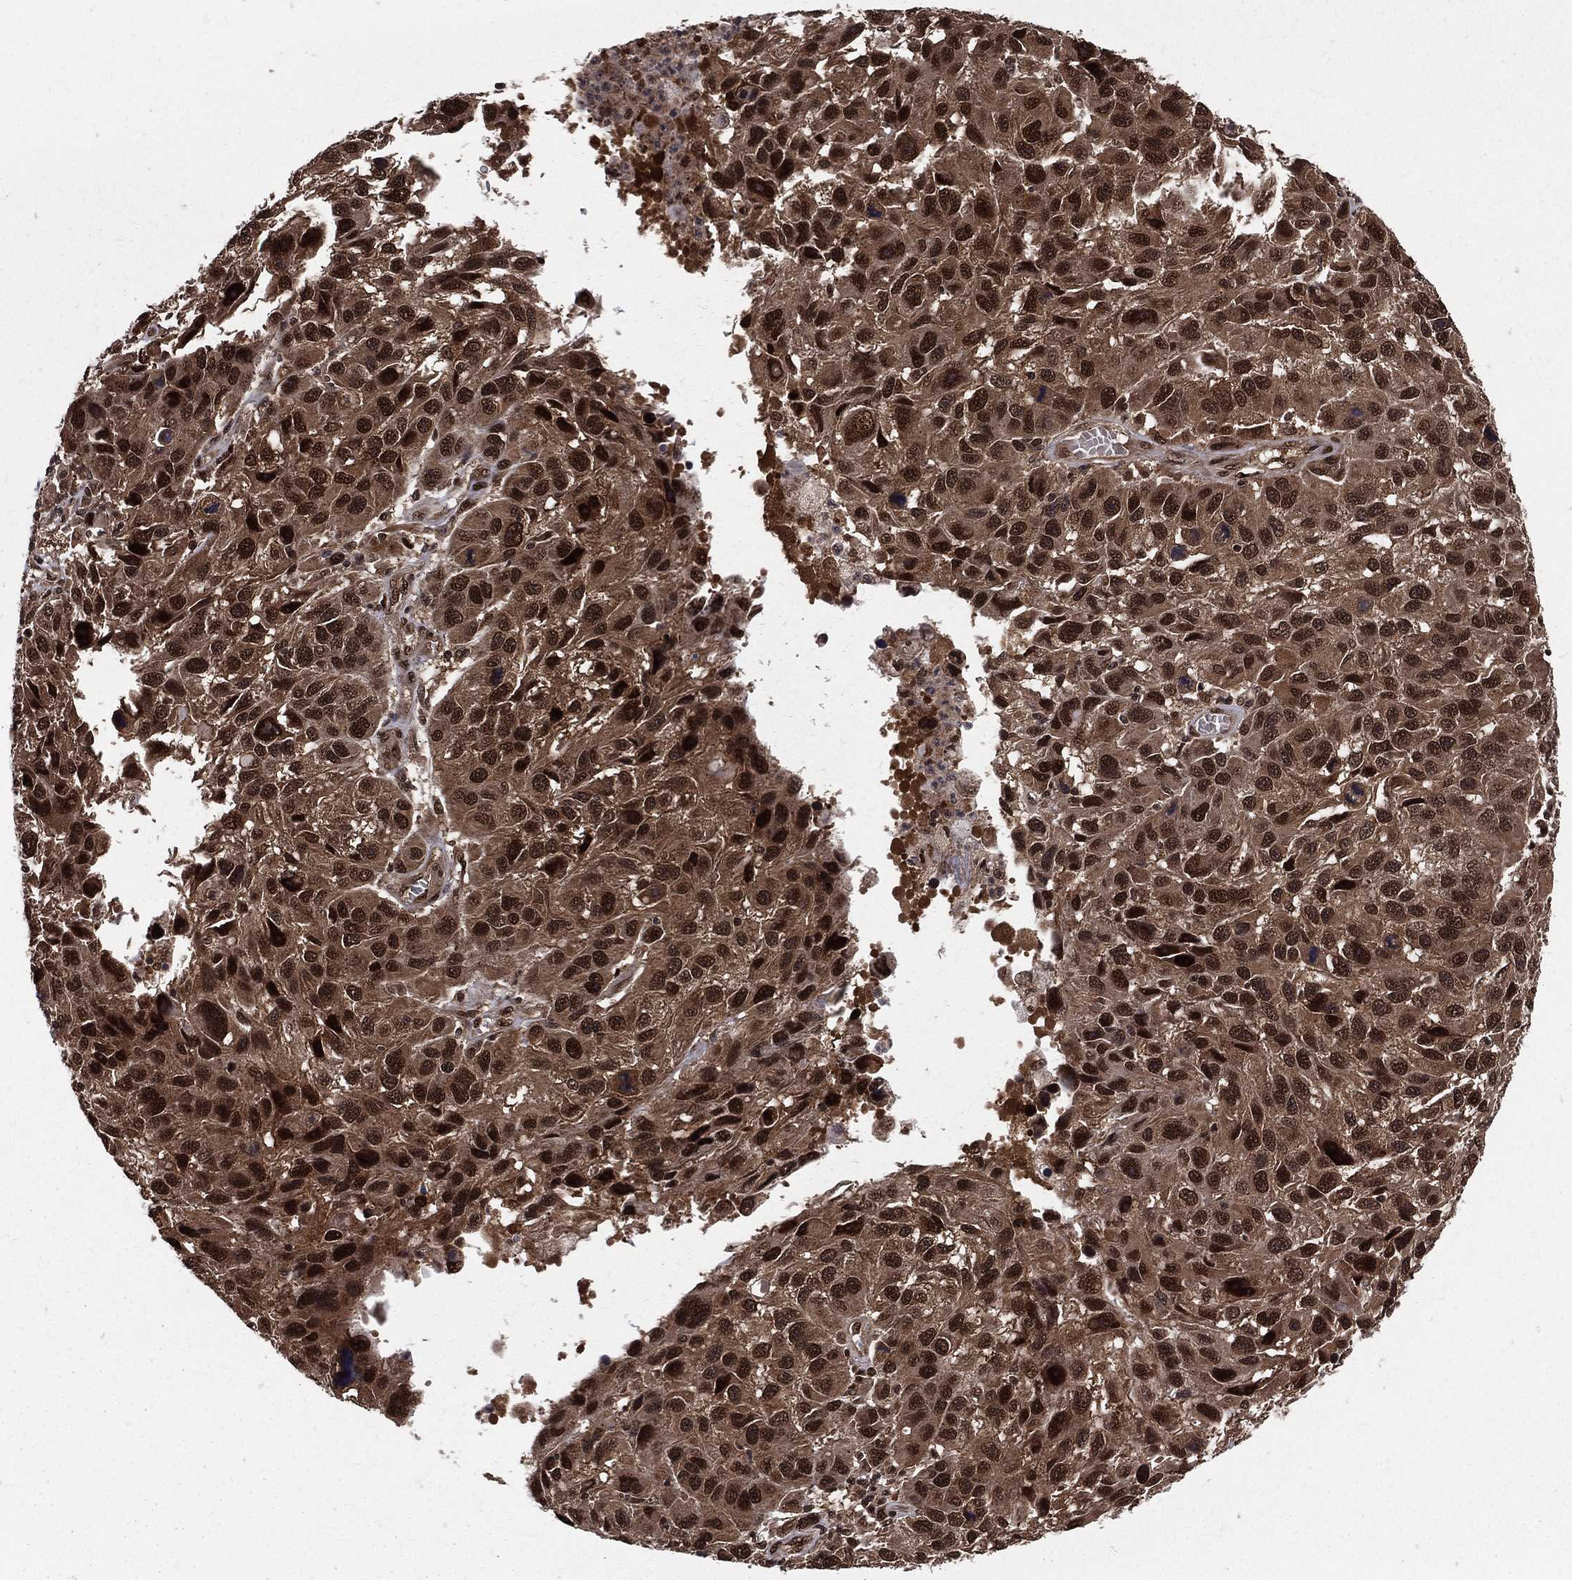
{"staining": {"intensity": "strong", "quantity": ">75%", "location": "cytoplasmic/membranous,nuclear"}, "tissue": "melanoma", "cell_type": "Tumor cells", "image_type": "cancer", "snomed": [{"axis": "morphology", "description": "Malignant melanoma, NOS"}, {"axis": "topography", "description": "Skin"}], "caption": "Strong cytoplasmic/membranous and nuclear positivity is appreciated in approximately >75% of tumor cells in melanoma.", "gene": "COPS4", "patient": {"sex": "male", "age": 53}}